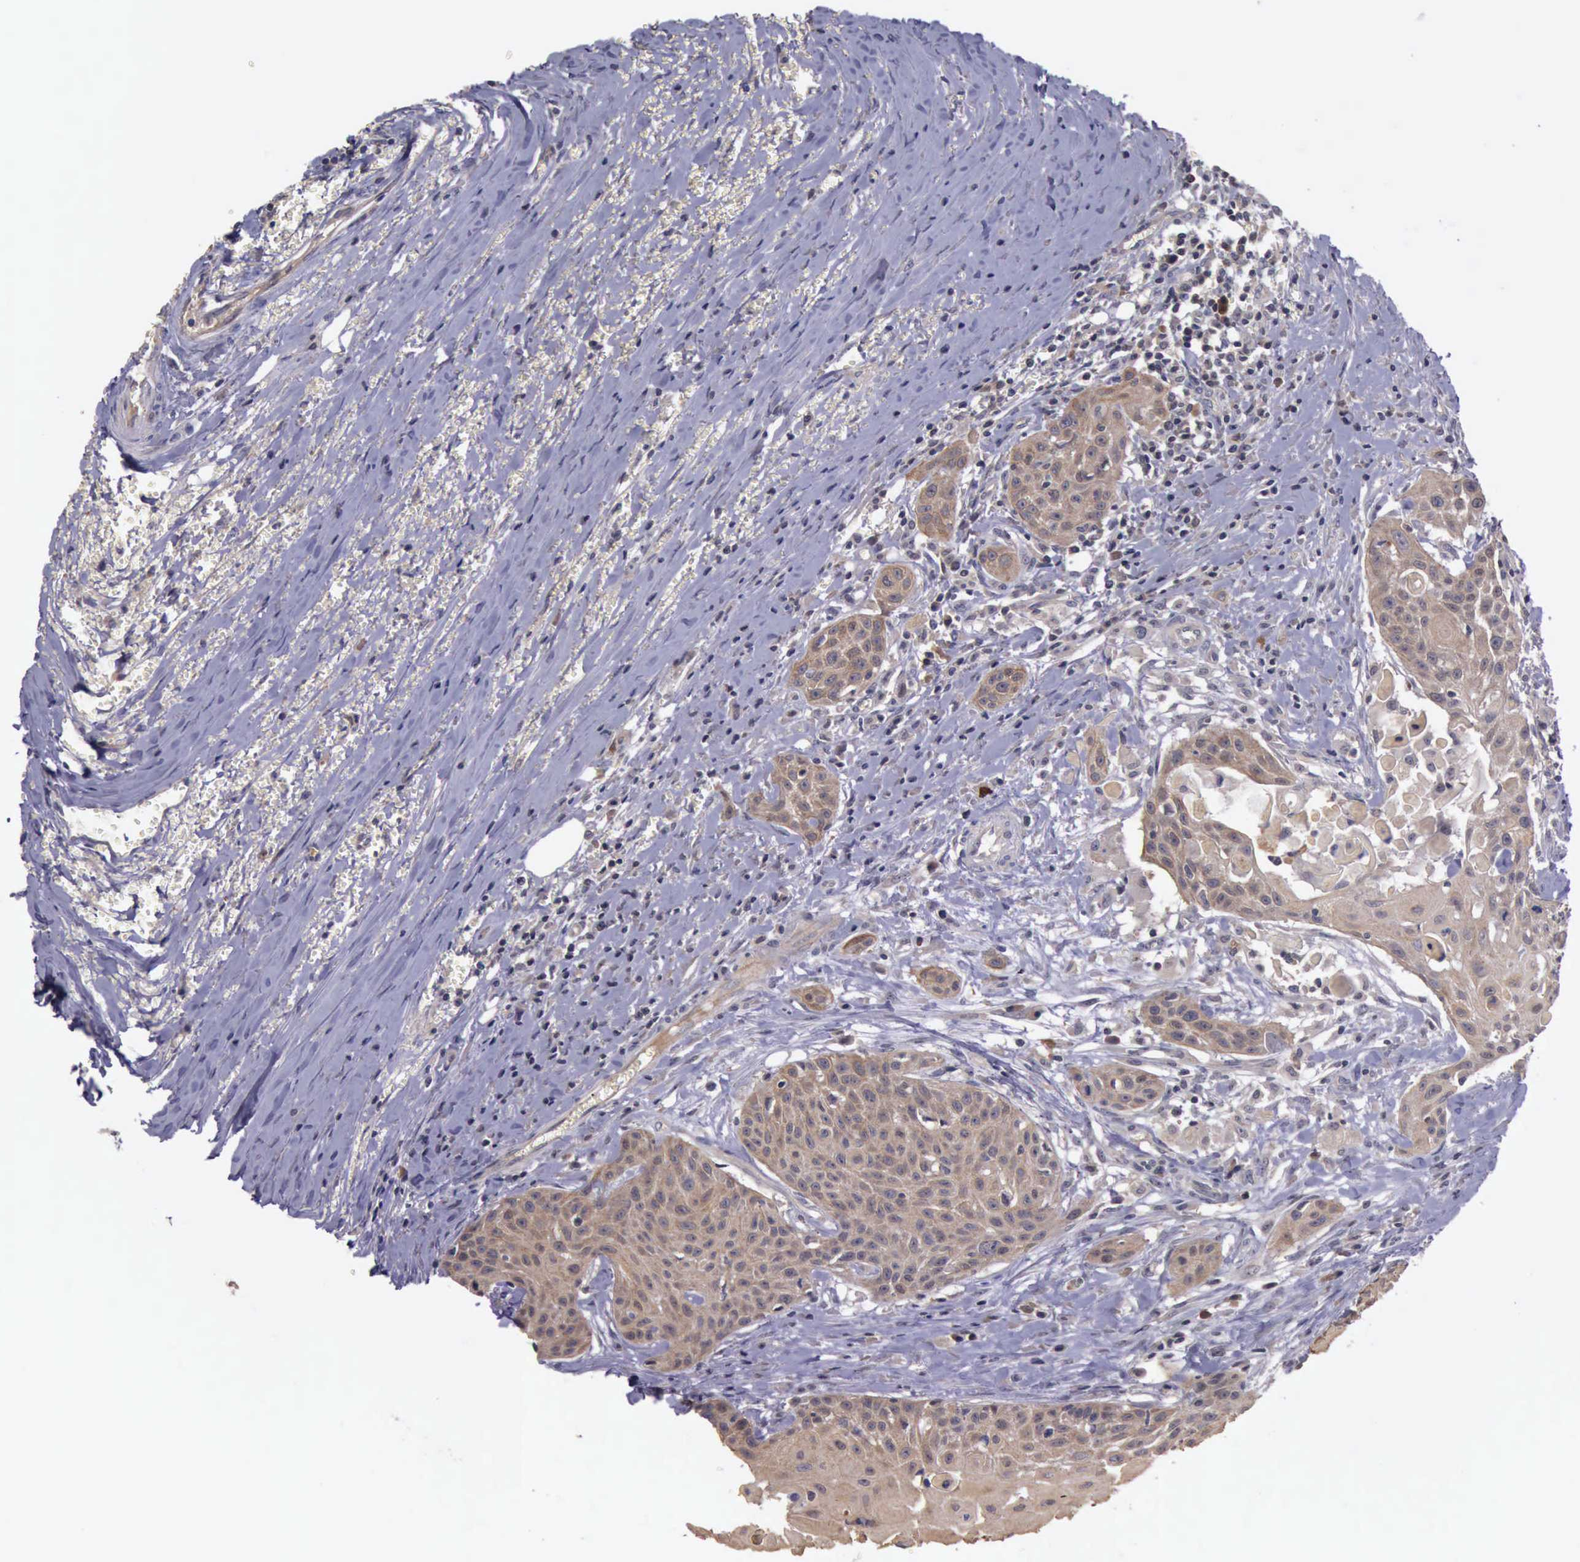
{"staining": {"intensity": "weak", "quantity": ">75%", "location": "cytoplasmic/membranous"}, "tissue": "head and neck cancer", "cell_type": "Tumor cells", "image_type": "cancer", "snomed": [{"axis": "morphology", "description": "Squamous cell carcinoma, NOS"}, {"axis": "morphology", "description": "Squamous cell carcinoma, metastatic, NOS"}, {"axis": "topography", "description": "Lymph node"}, {"axis": "topography", "description": "Salivary gland"}, {"axis": "topography", "description": "Head-Neck"}], "caption": "Immunohistochemistry of human squamous cell carcinoma (head and neck) demonstrates low levels of weak cytoplasmic/membranous staining in approximately >75% of tumor cells. (Stains: DAB (3,3'-diaminobenzidine) in brown, nuclei in blue, Microscopy: brightfield microscopy at high magnification).", "gene": "RAB39B", "patient": {"sex": "female", "age": 74}}